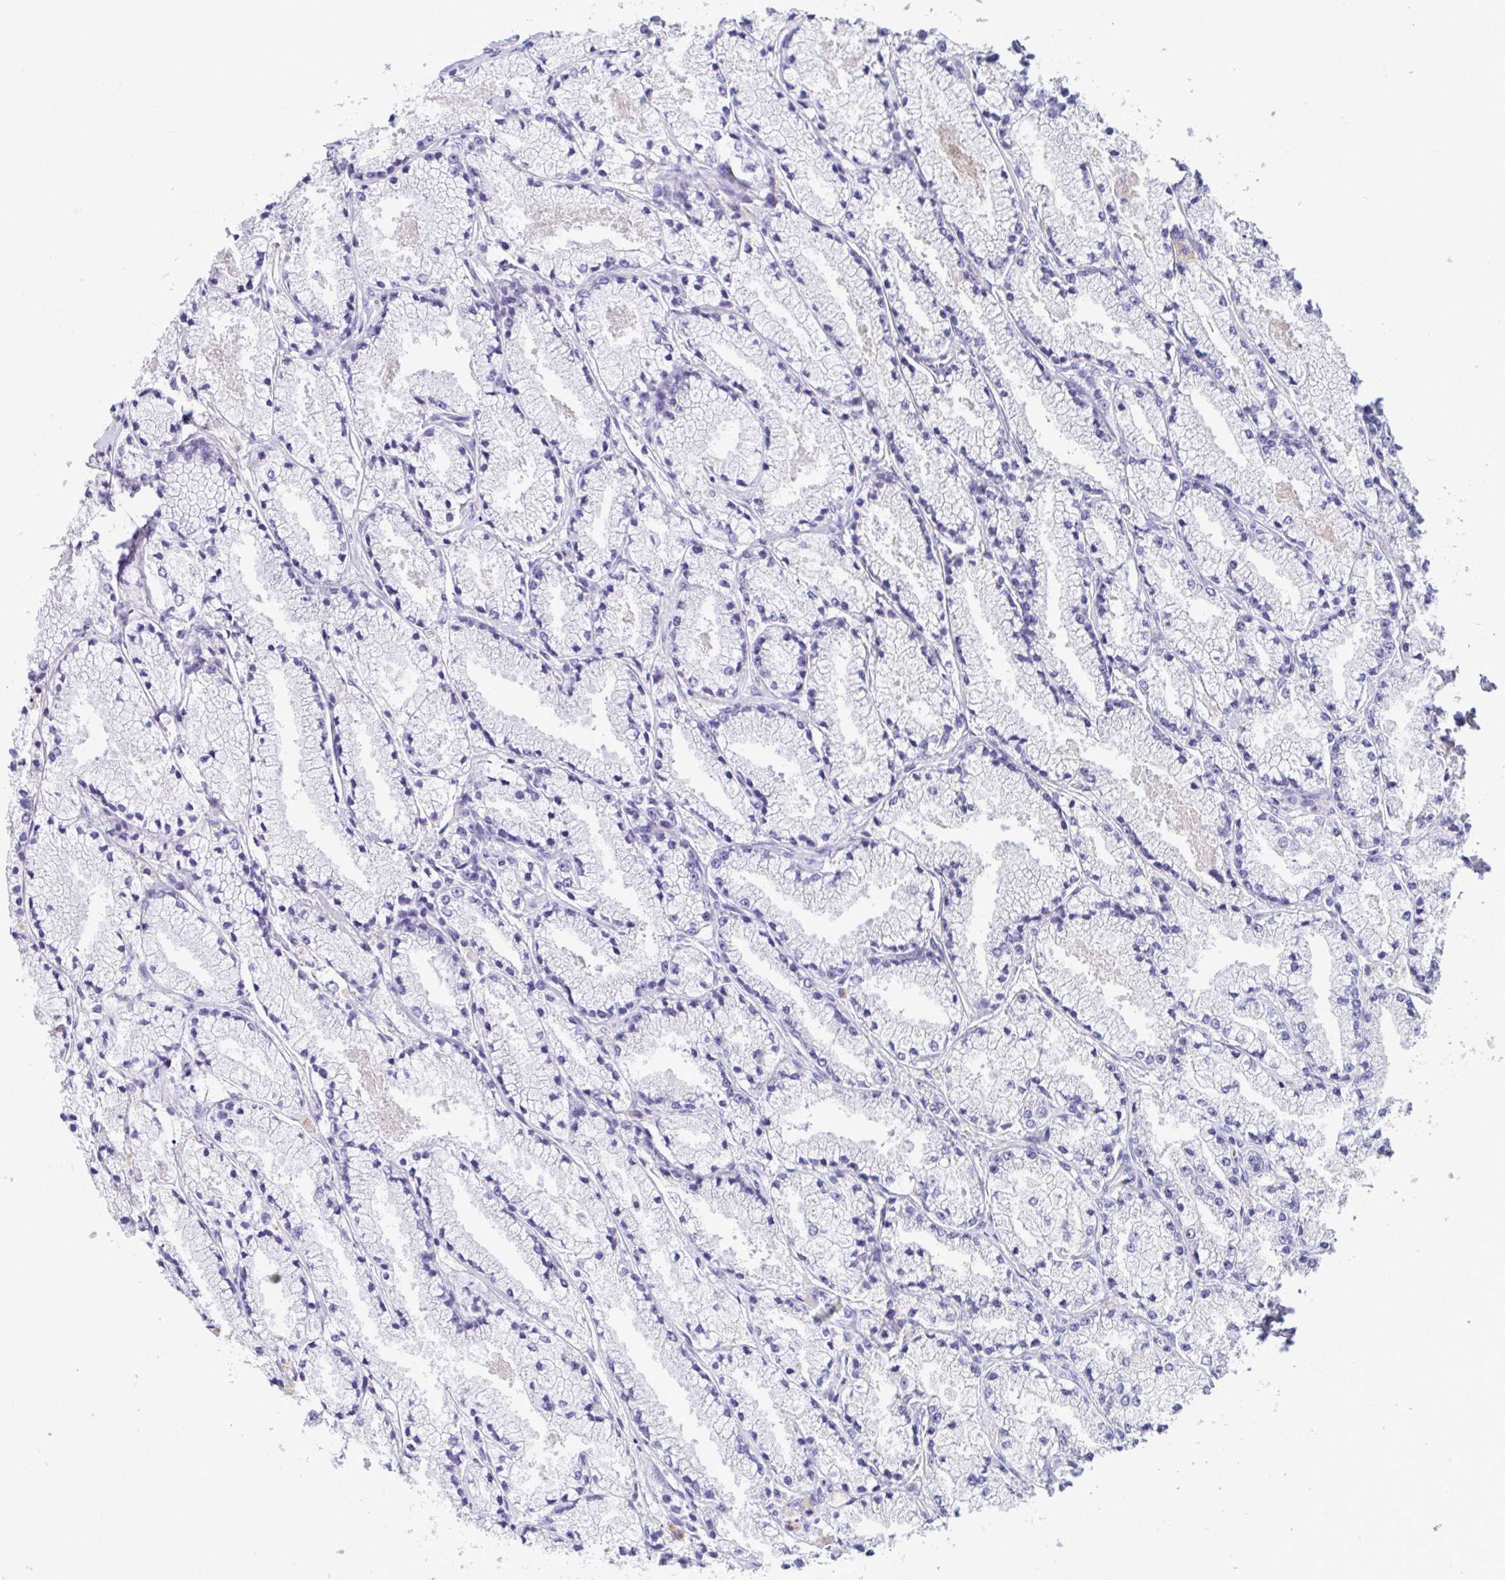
{"staining": {"intensity": "negative", "quantity": "none", "location": "none"}, "tissue": "prostate cancer", "cell_type": "Tumor cells", "image_type": "cancer", "snomed": [{"axis": "morphology", "description": "Adenocarcinoma, High grade"}, {"axis": "topography", "description": "Prostate"}], "caption": "DAB immunohistochemical staining of human prostate cancer (adenocarcinoma (high-grade)) reveals no significant expression in tumor cells.", "gene": "CENPQ", "patient": {"sex": "male", "age": 63}}